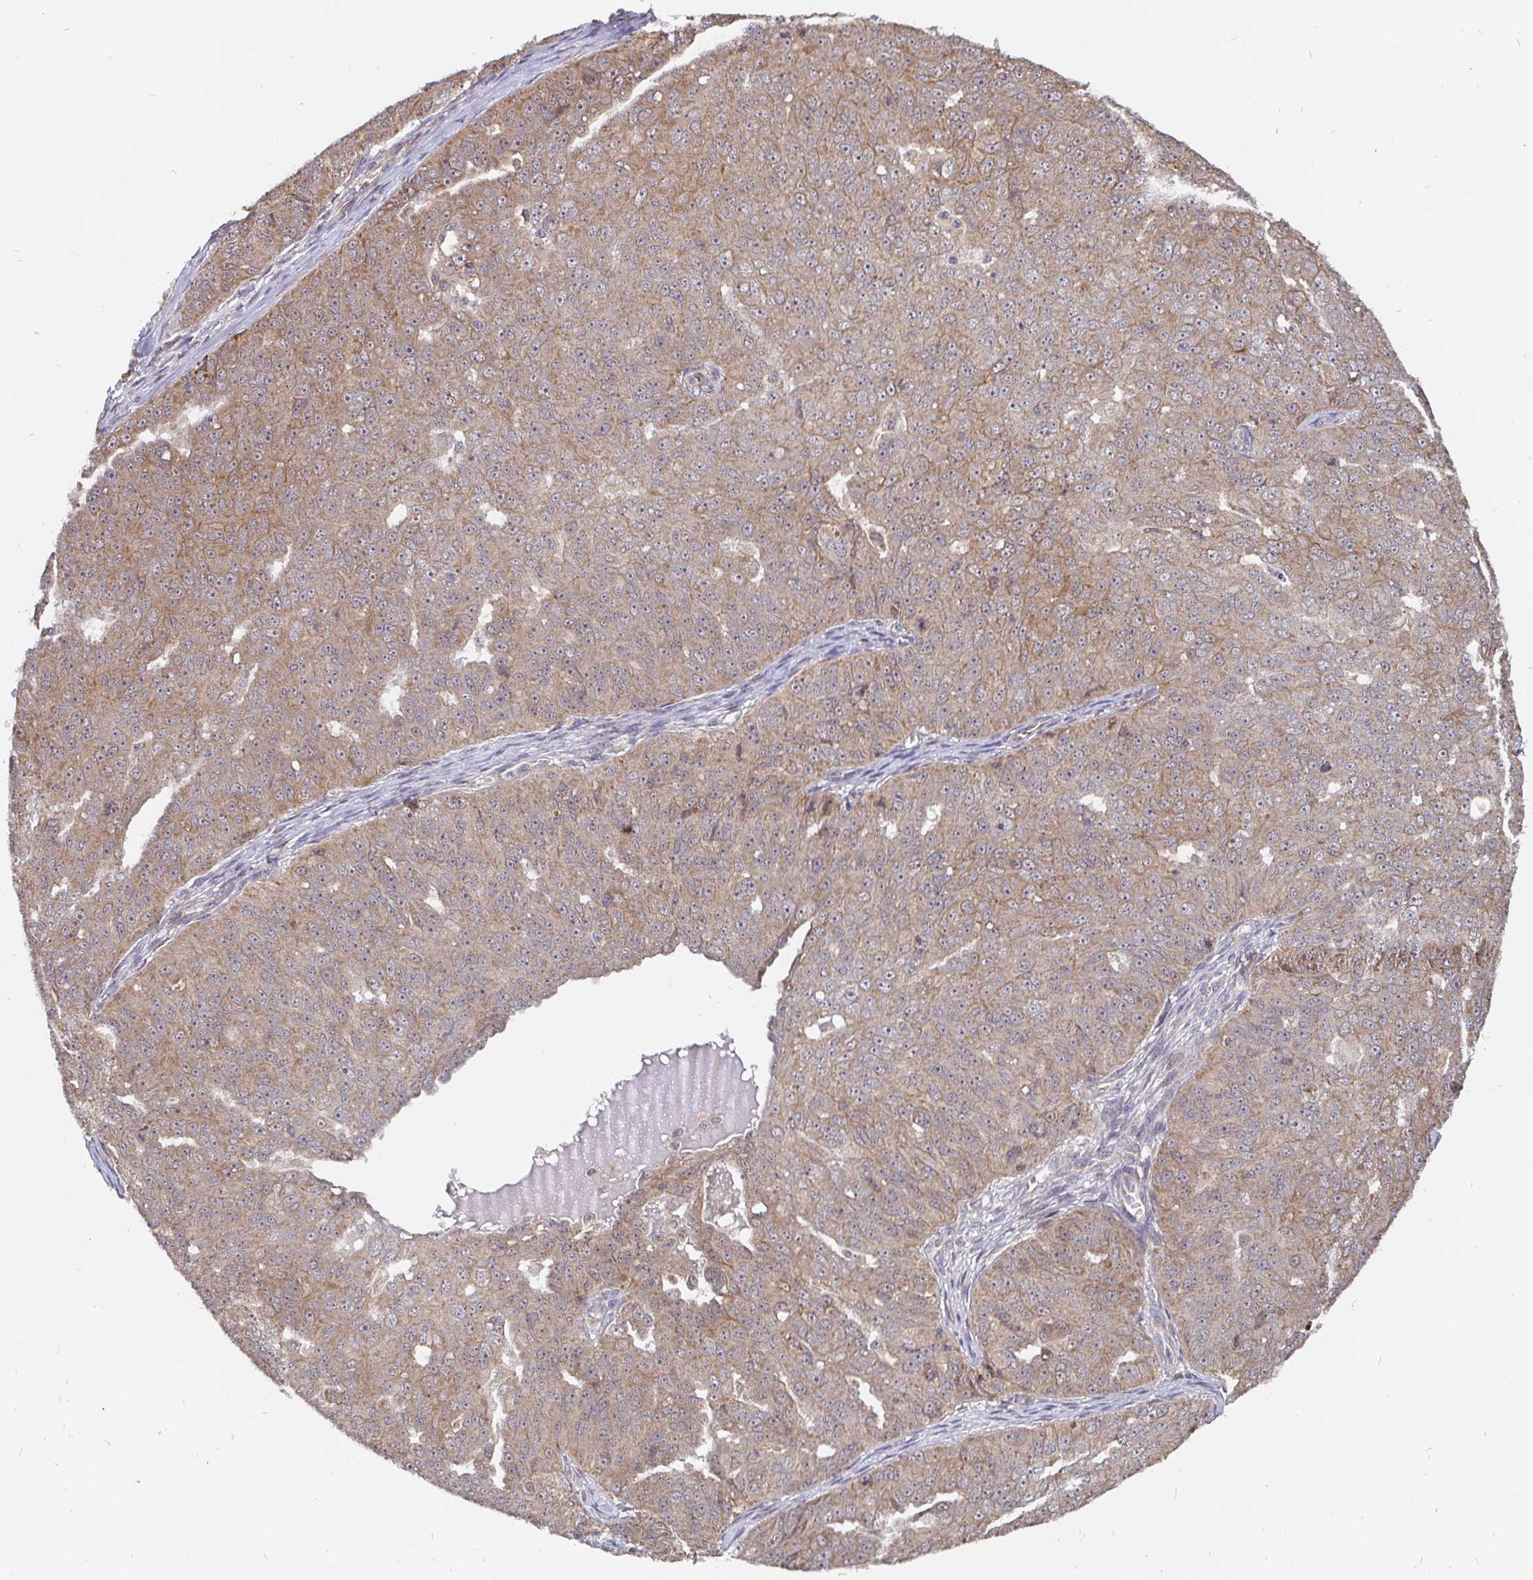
{"staining": {"intensity": "moderate", "quantity": ">75%", "location": "cytoplasmic/membranous"}, "tissue": "ovarian cancer", "cell_type": "Tumor cells", "image_type": "cancer", "snomed": [{"axis": "morphology", "description": "Carcinoma, endometroid"}, {"axis": "topography", "description": "Ovary"}], "caption": "IHC histopathology image of neoplastic tissue: human endometroid carcinoma (ovarian) stained using IHC displays medium levels of moderate protein expression localized specifically in the cytoplasmic/membranous of tumor cells, appearing as a cytoplasmic/membranous brown color.", "gene": "PDF", "patient": {"sex": "female", "age": 70}}